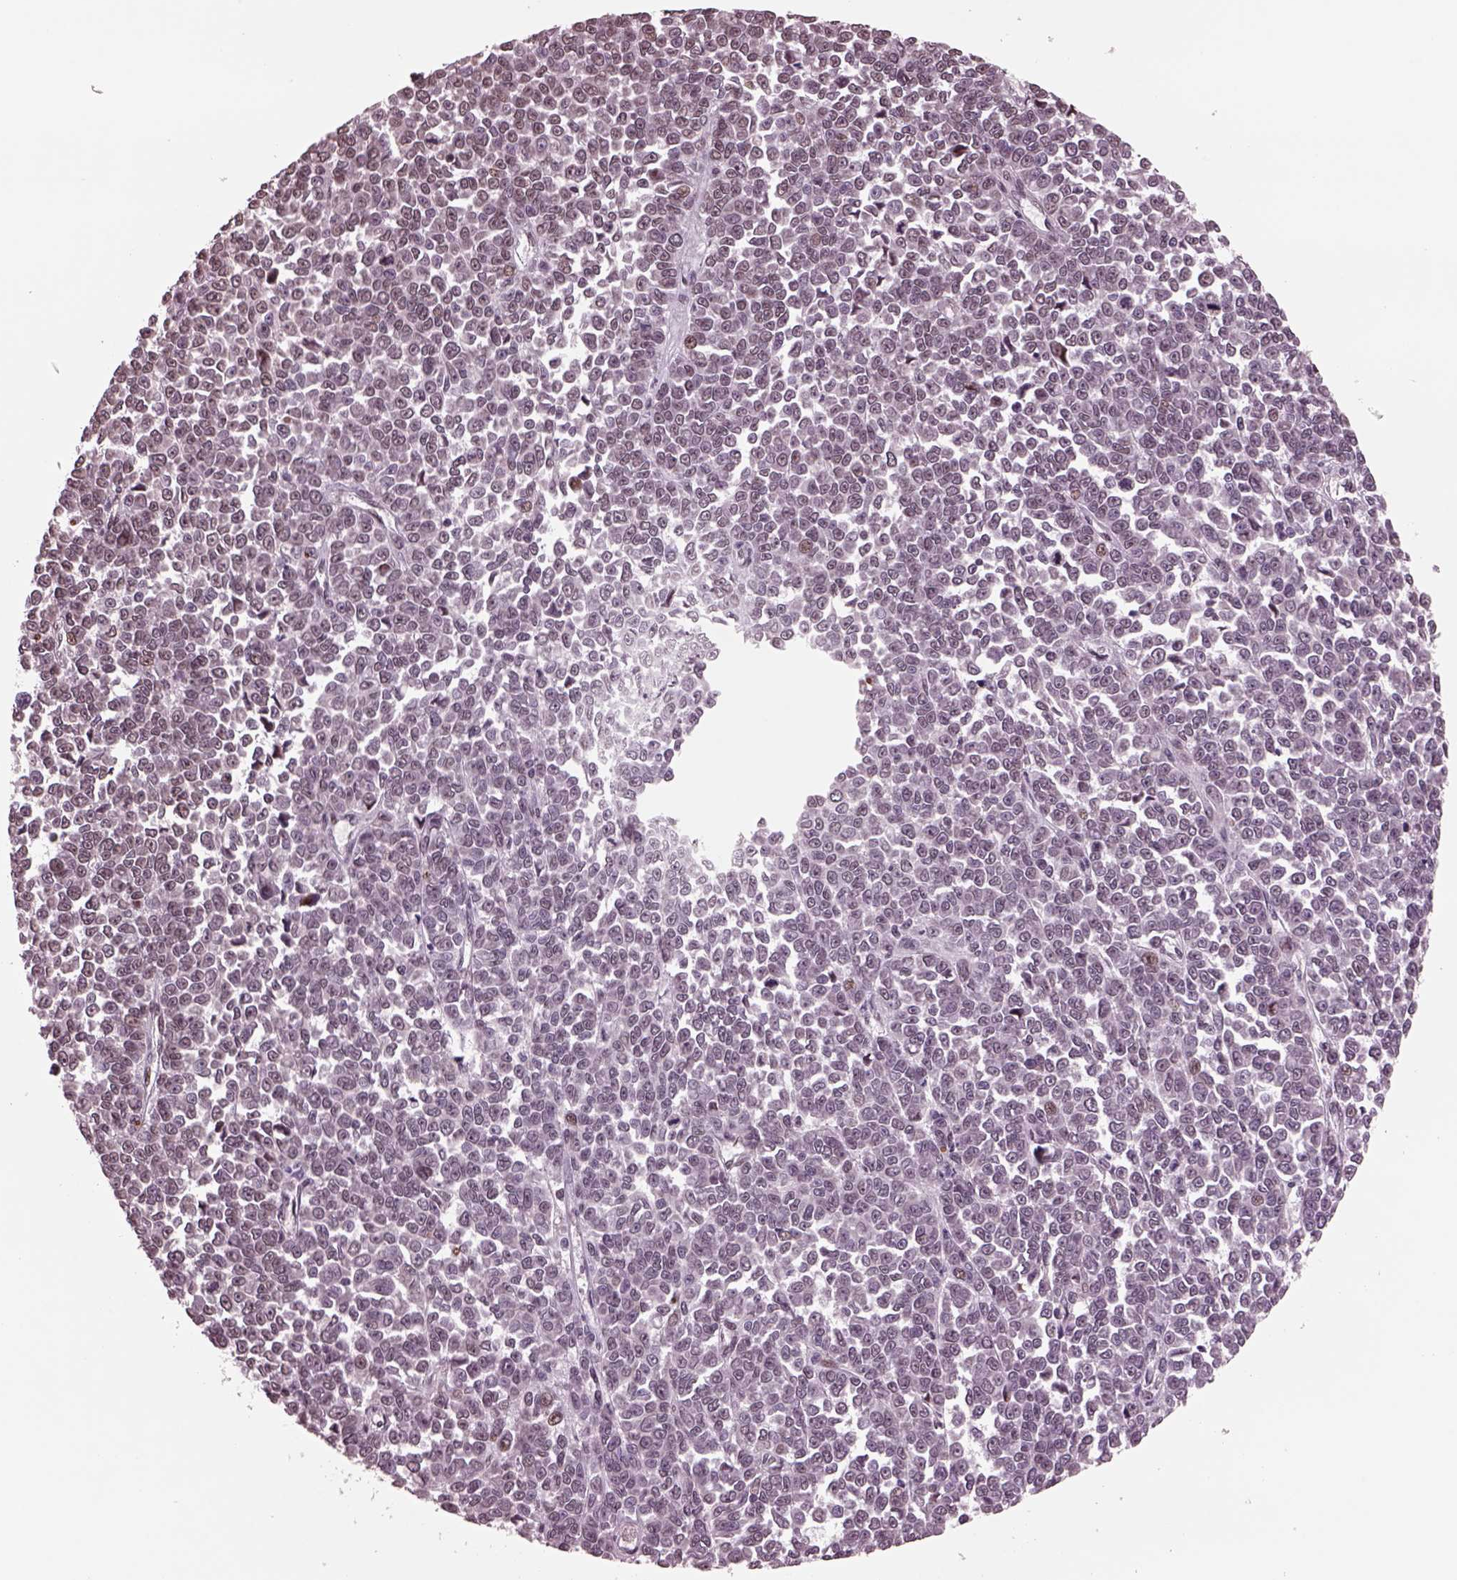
{"staining": {"intensity": "weak", "quantity": "25%-75%", "location": "nuclear"}, "tissue": "melanoma", "cell_type": "Tumor cells", "image_type": "cancer", "snomed": [{"axis": "morphology", "description": "Malignant melanoma, NOS"}, {"axis": "topography", "description": "Skin"}], "caption": "IHC micrograph of neoplastic tissue: human malignant melanoma stained using IHC exhibits low levels of weak protein expression localized specifically in the nuclear of tumor cells, appearing as a nuclear brown color.", "gene": "NAP1L5", "patient": {"sex": "female", "age": 95}}